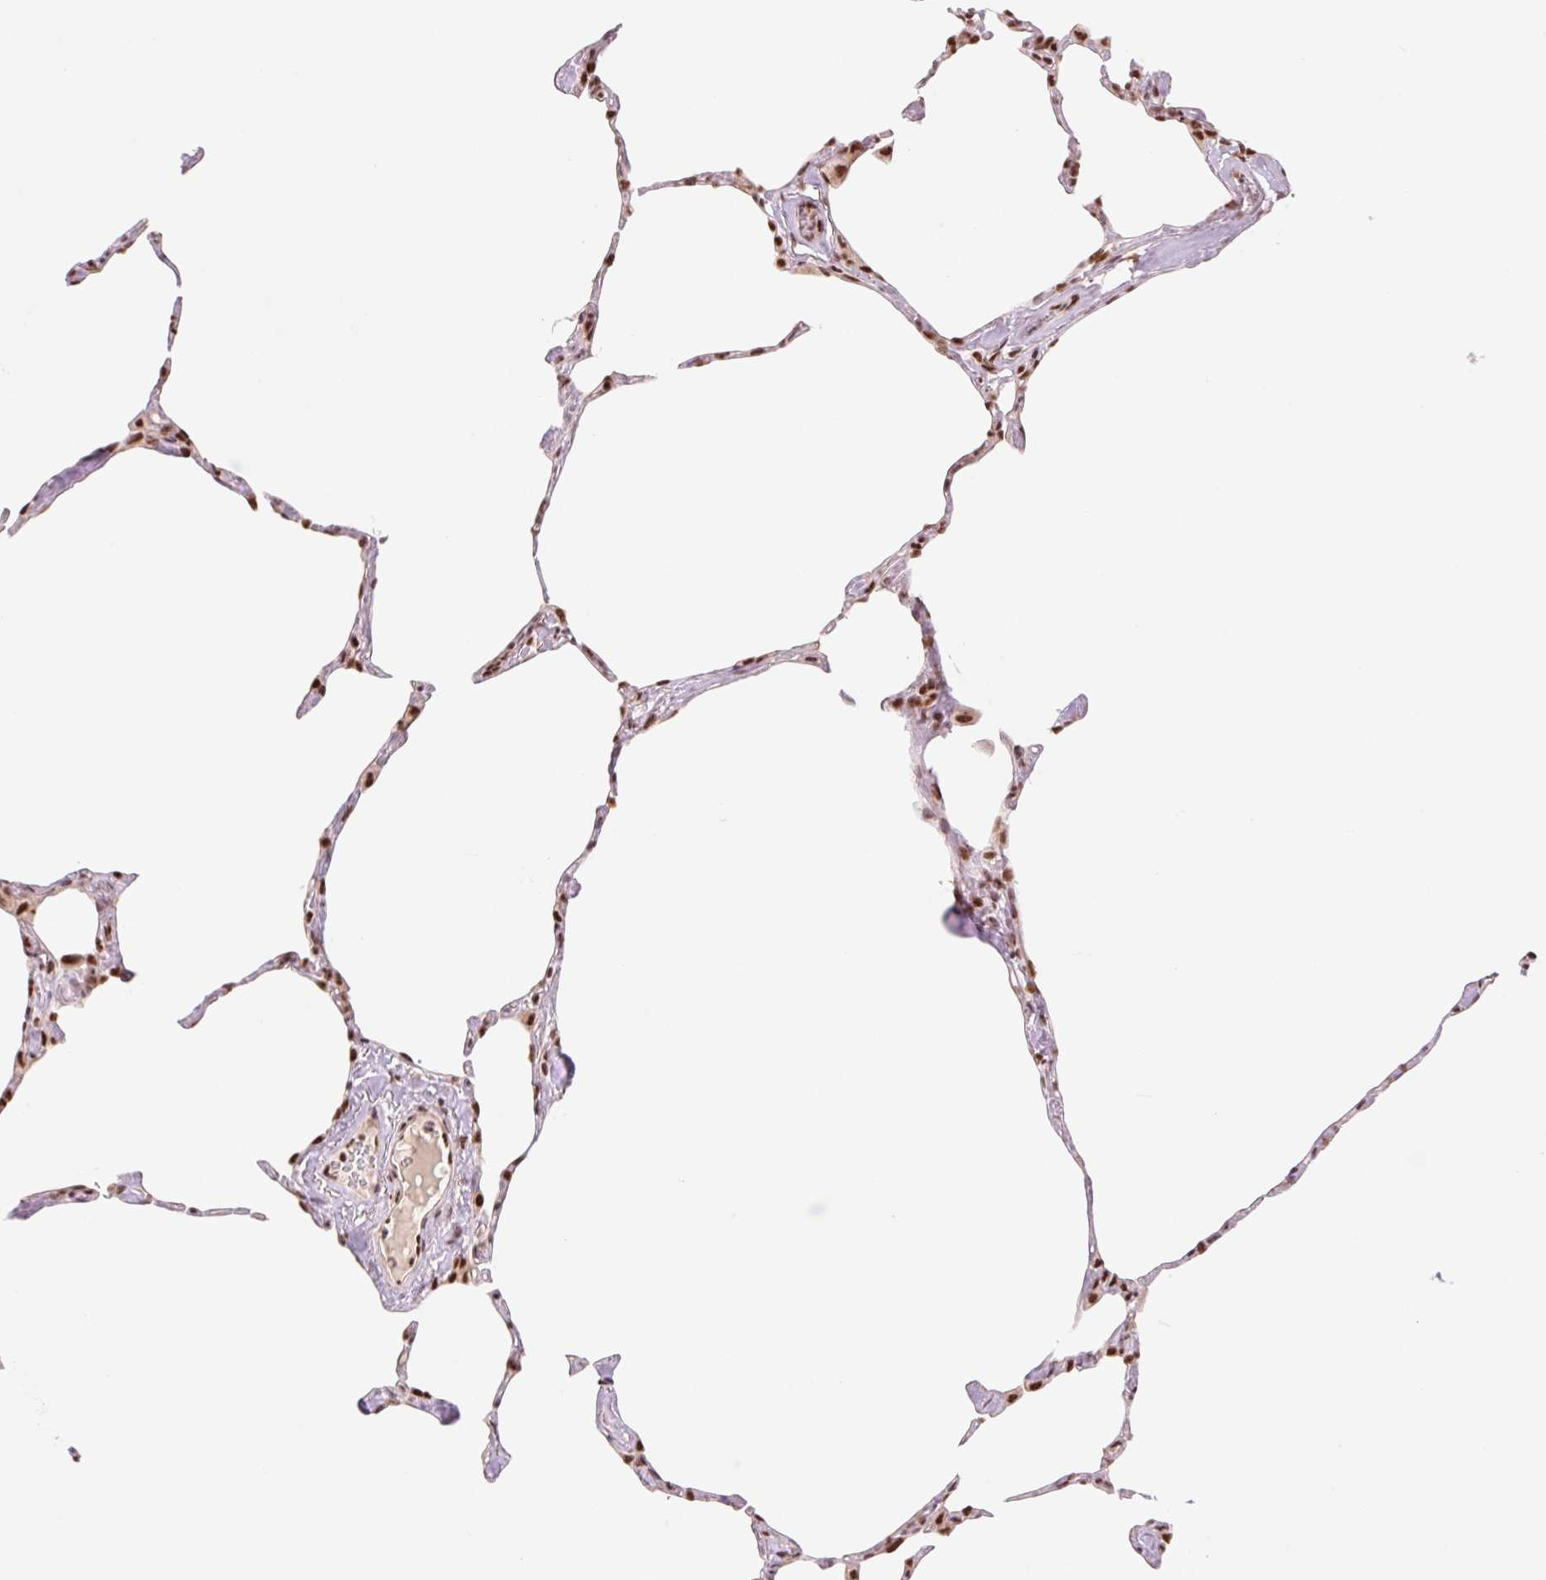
{"staining": {"intensity": "strong", "quantity": ">75%", "location": "nuclear"}, "tissue": "lung", "cell_type": "Alveolar cells", "image_type": "normal", "snomed": [{"axis": "morphology", "description": "Normal tissue, NOS"}, {"axis": "topography", "description": "Lung"}], "caption": "Immunohistochemistry of normal human lung displays high levels of strong nuclear expression in about >75% of alveolar cells. The protein of interest is stained brown, and the nuclei are stained in blue (DAB IHC with brightfield microscopy, high magnification).", "gene": "PRDM11", "patient": {"sex": "male", "age": 65}}